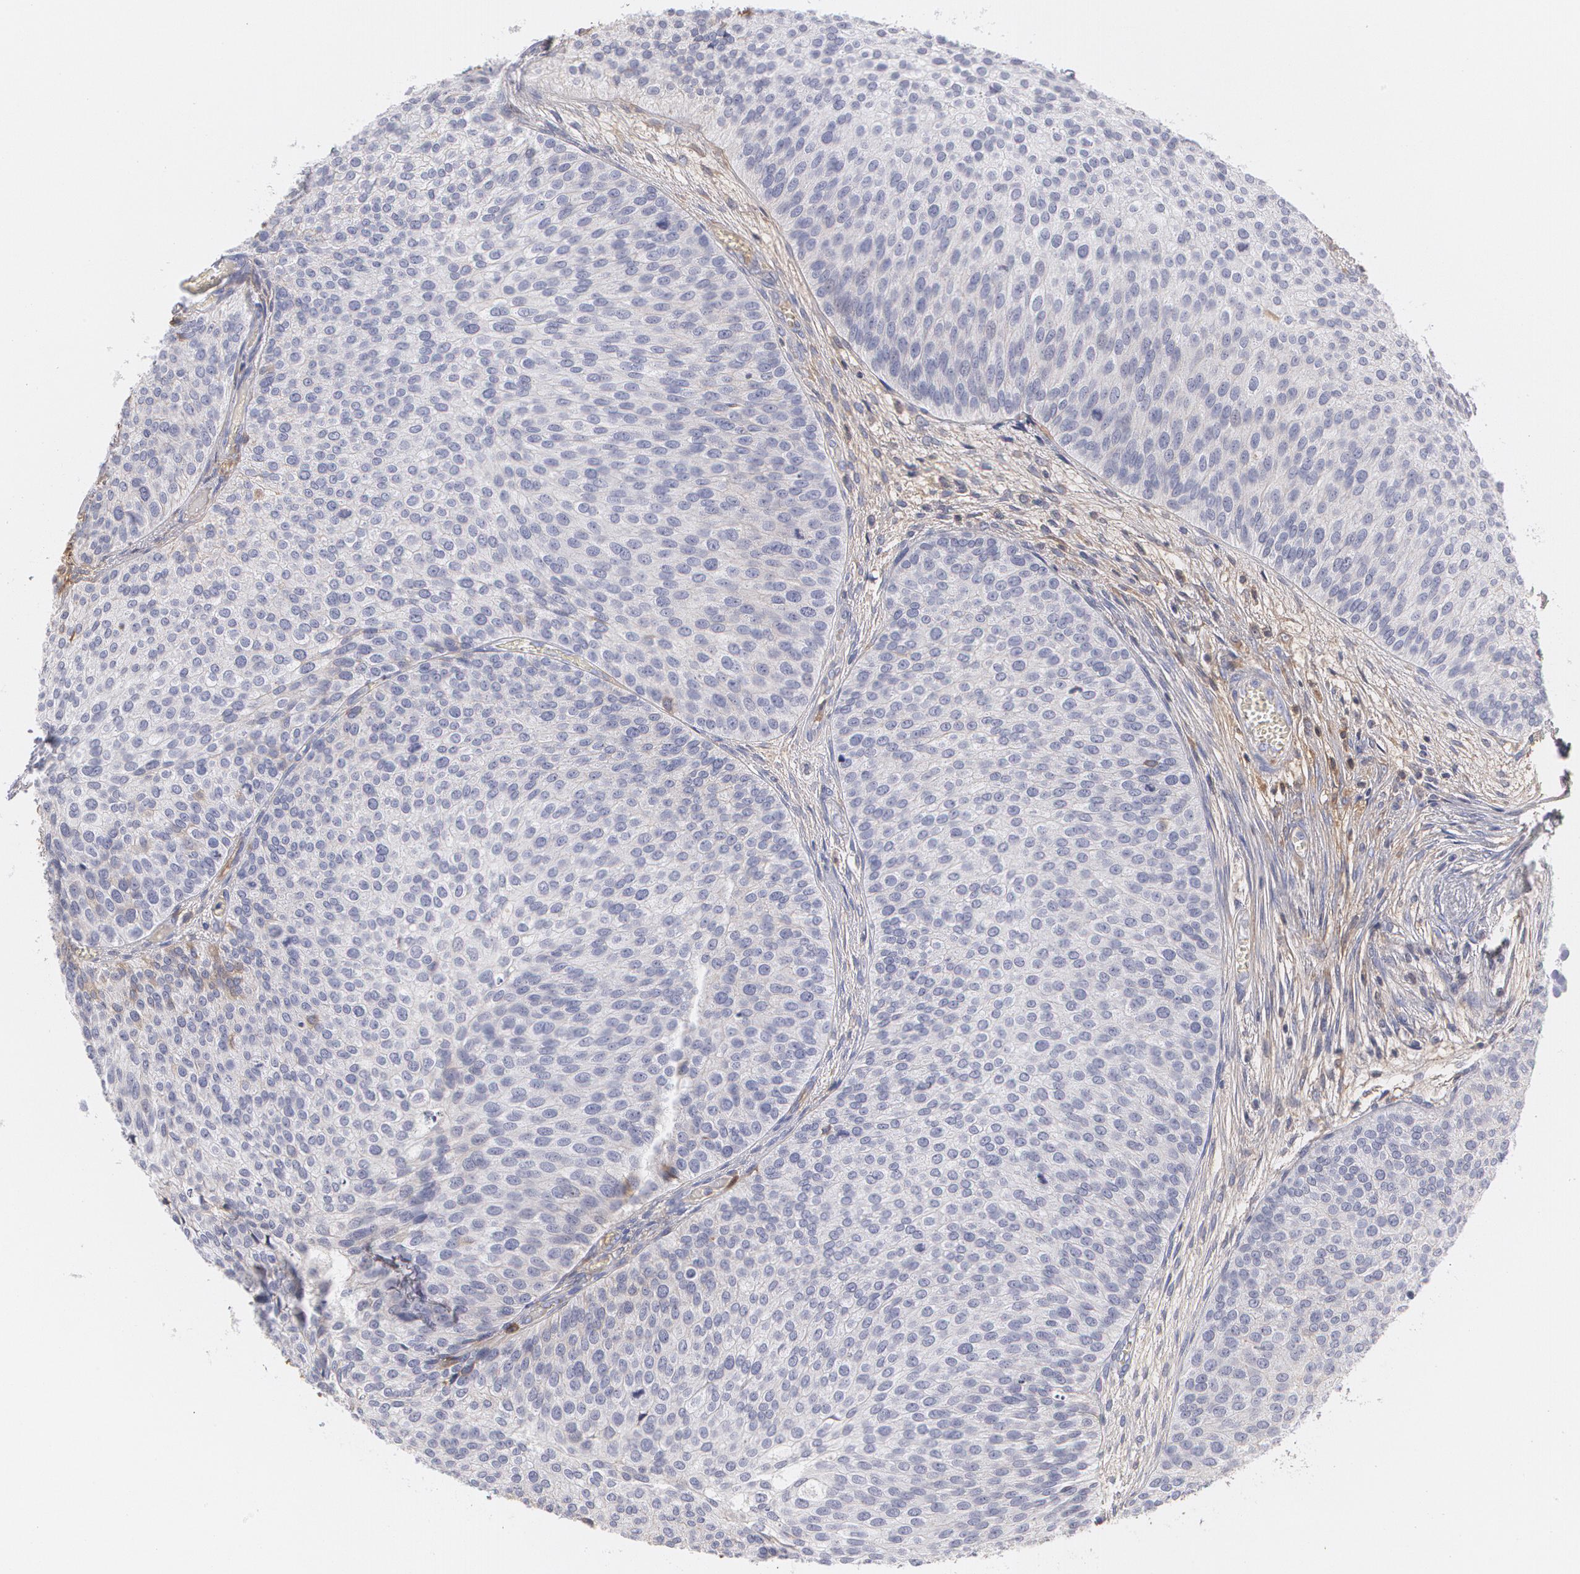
{"staining": {"intensity": "weak", "quantity": "<25%", "location": "nuclear"}, "tissue": "urothelial cancer", "cell_type": "Tumor cells", "image_type": "cancer", "snomed": [{"axis": "morphology", "description": "Urothelial carcinoma, Low grade"}, {"axis": "topography", "description": "Urinary bladder"}], "caption": "Immunohistochemical staining of urothelial cancer demonstrates no significant expression in tumor cells. (DAB immunohistochemistry (IHC), high magnification).", "gene": "SERPINA1", "patient": {"sex": "male", "age": 84}}